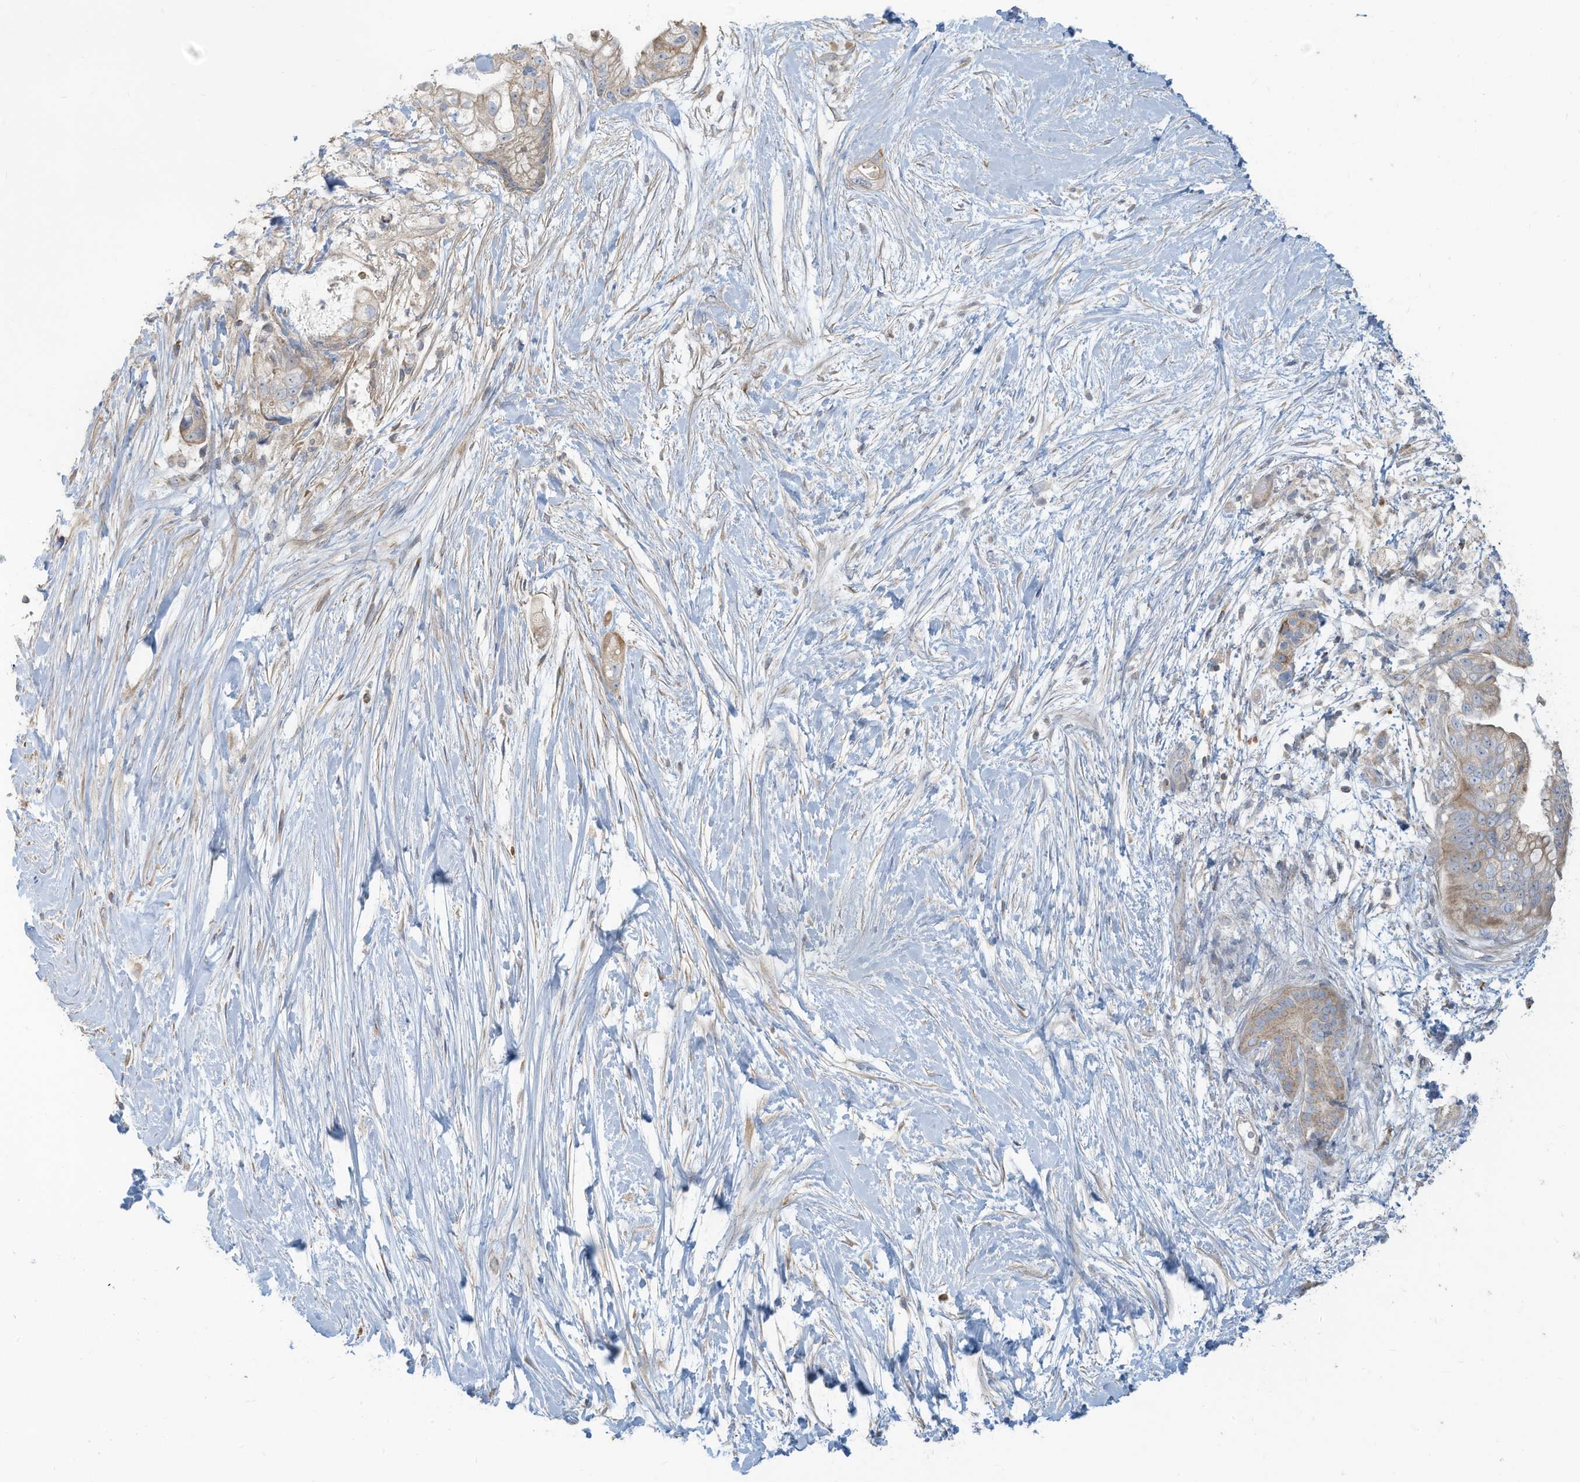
{"staining": {"intensity": "weak", "quantity": "<25%", "location": "cytoplasmic/membranous"}, "tissue": "pancreatic cancer", "cell_type": "Tumor cells", "image_type": "cancer", "snomed": [{"axis": "morphology", "description": "Adenocarcinoma, NOS"}, {"axis": "topography", "description": "Pancreas"}], "caption": "Immunohistochemistry histopathology image of neoplastic tissue: adenocarcinoma (pancreatic) stained with DAB (3,3'-diaminobenzidine) exhibits no significant protein positivity in tumor cells.", "gene": "GTPBP2", "patient": {"sex": "male", "age": 53}}